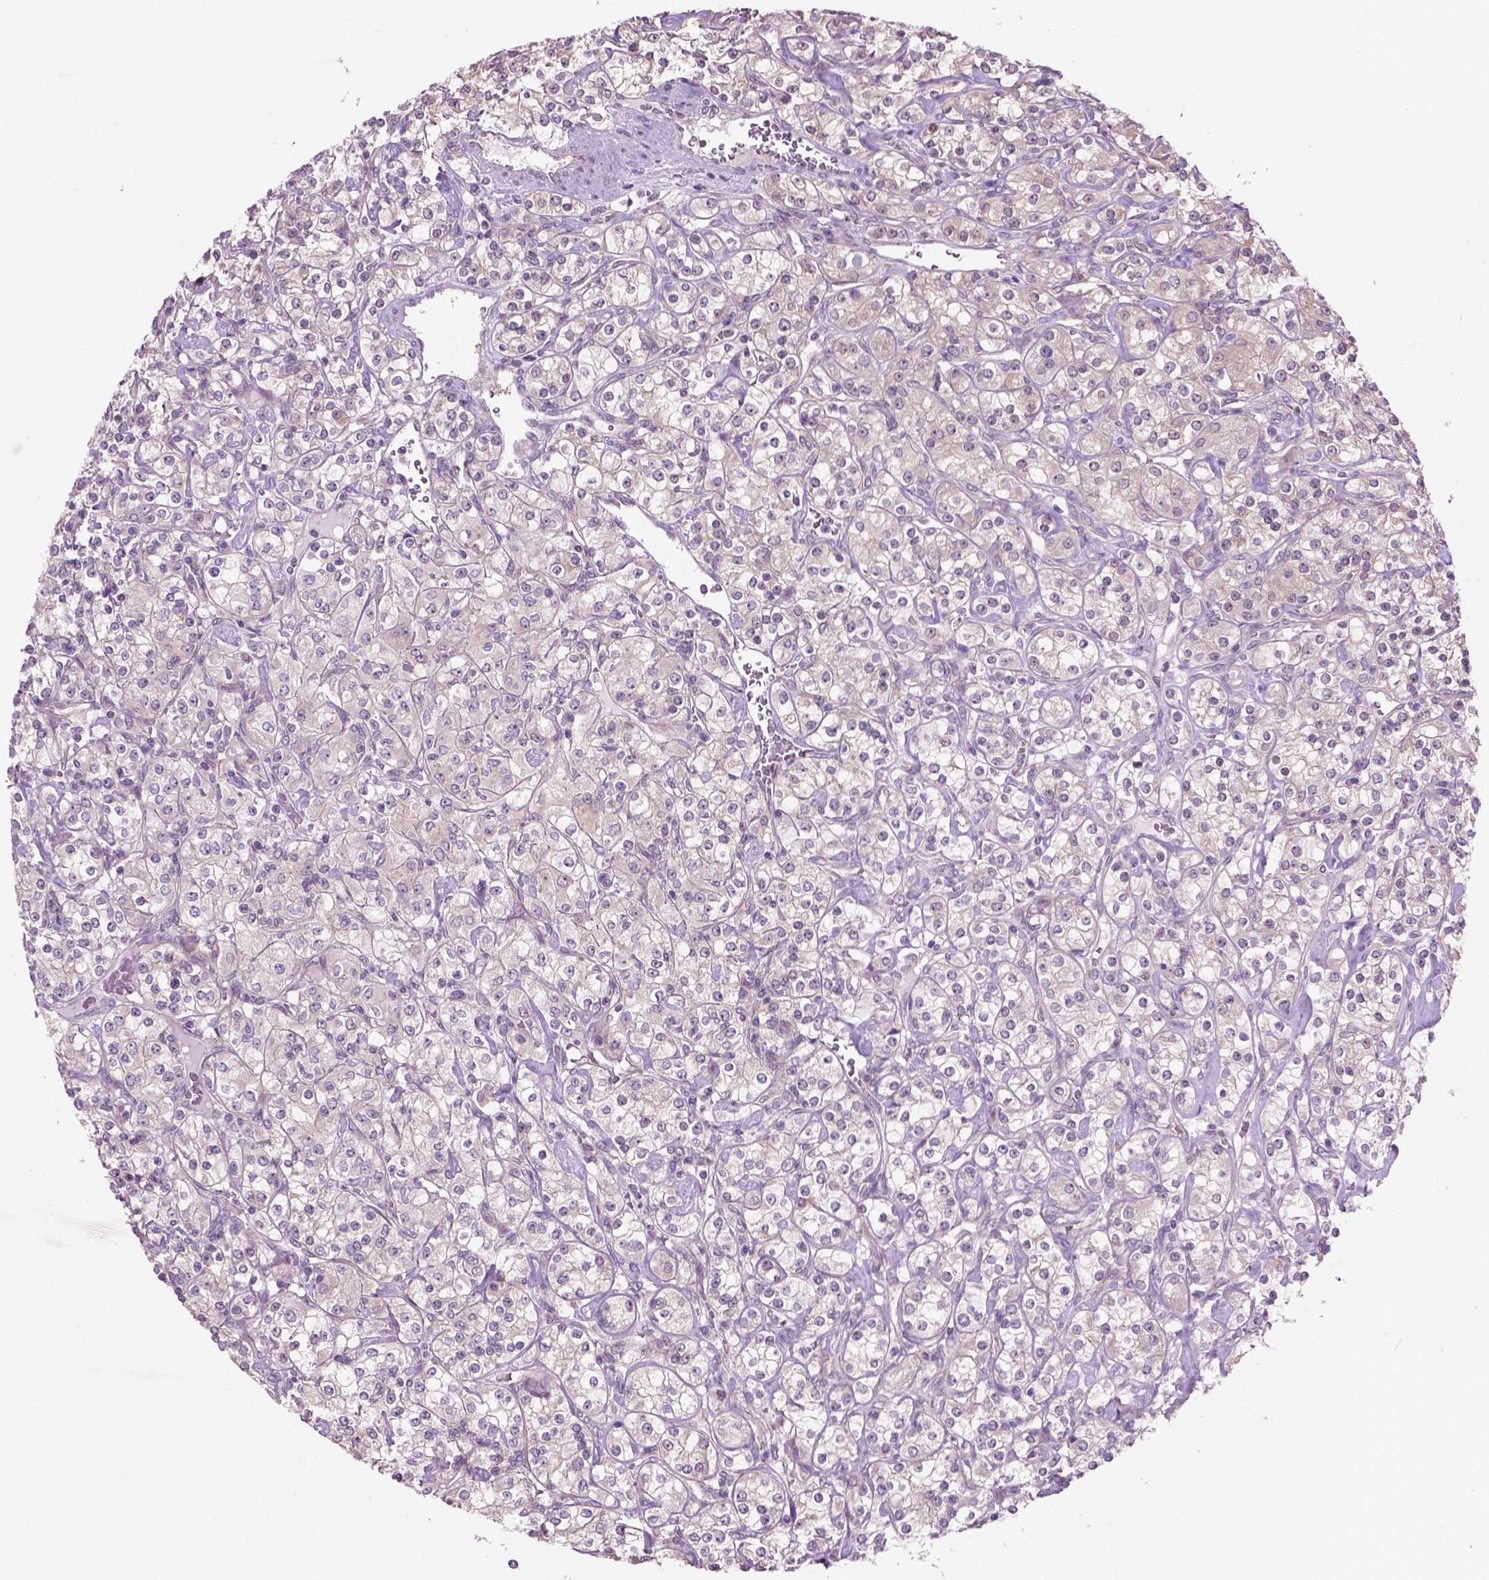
{"staining": {"intensity": "negative", "quantity": "none", "location": "none"}, "tissue": "renal cancer", "cell_type": "Tumor cells", "image_type": "cancer", "snomed": [{"axis": "morphology", "description": "Adenocarcinoma, NOS"}, {"axis": "topography", "description": "Kidney"}], "caption": "The IHC image has no significant expression in tumor cells of renal cancer (adenocarcinoma) tissue.", "gene": "MZT1", "patient": {"sex": "male", "age": 77}}